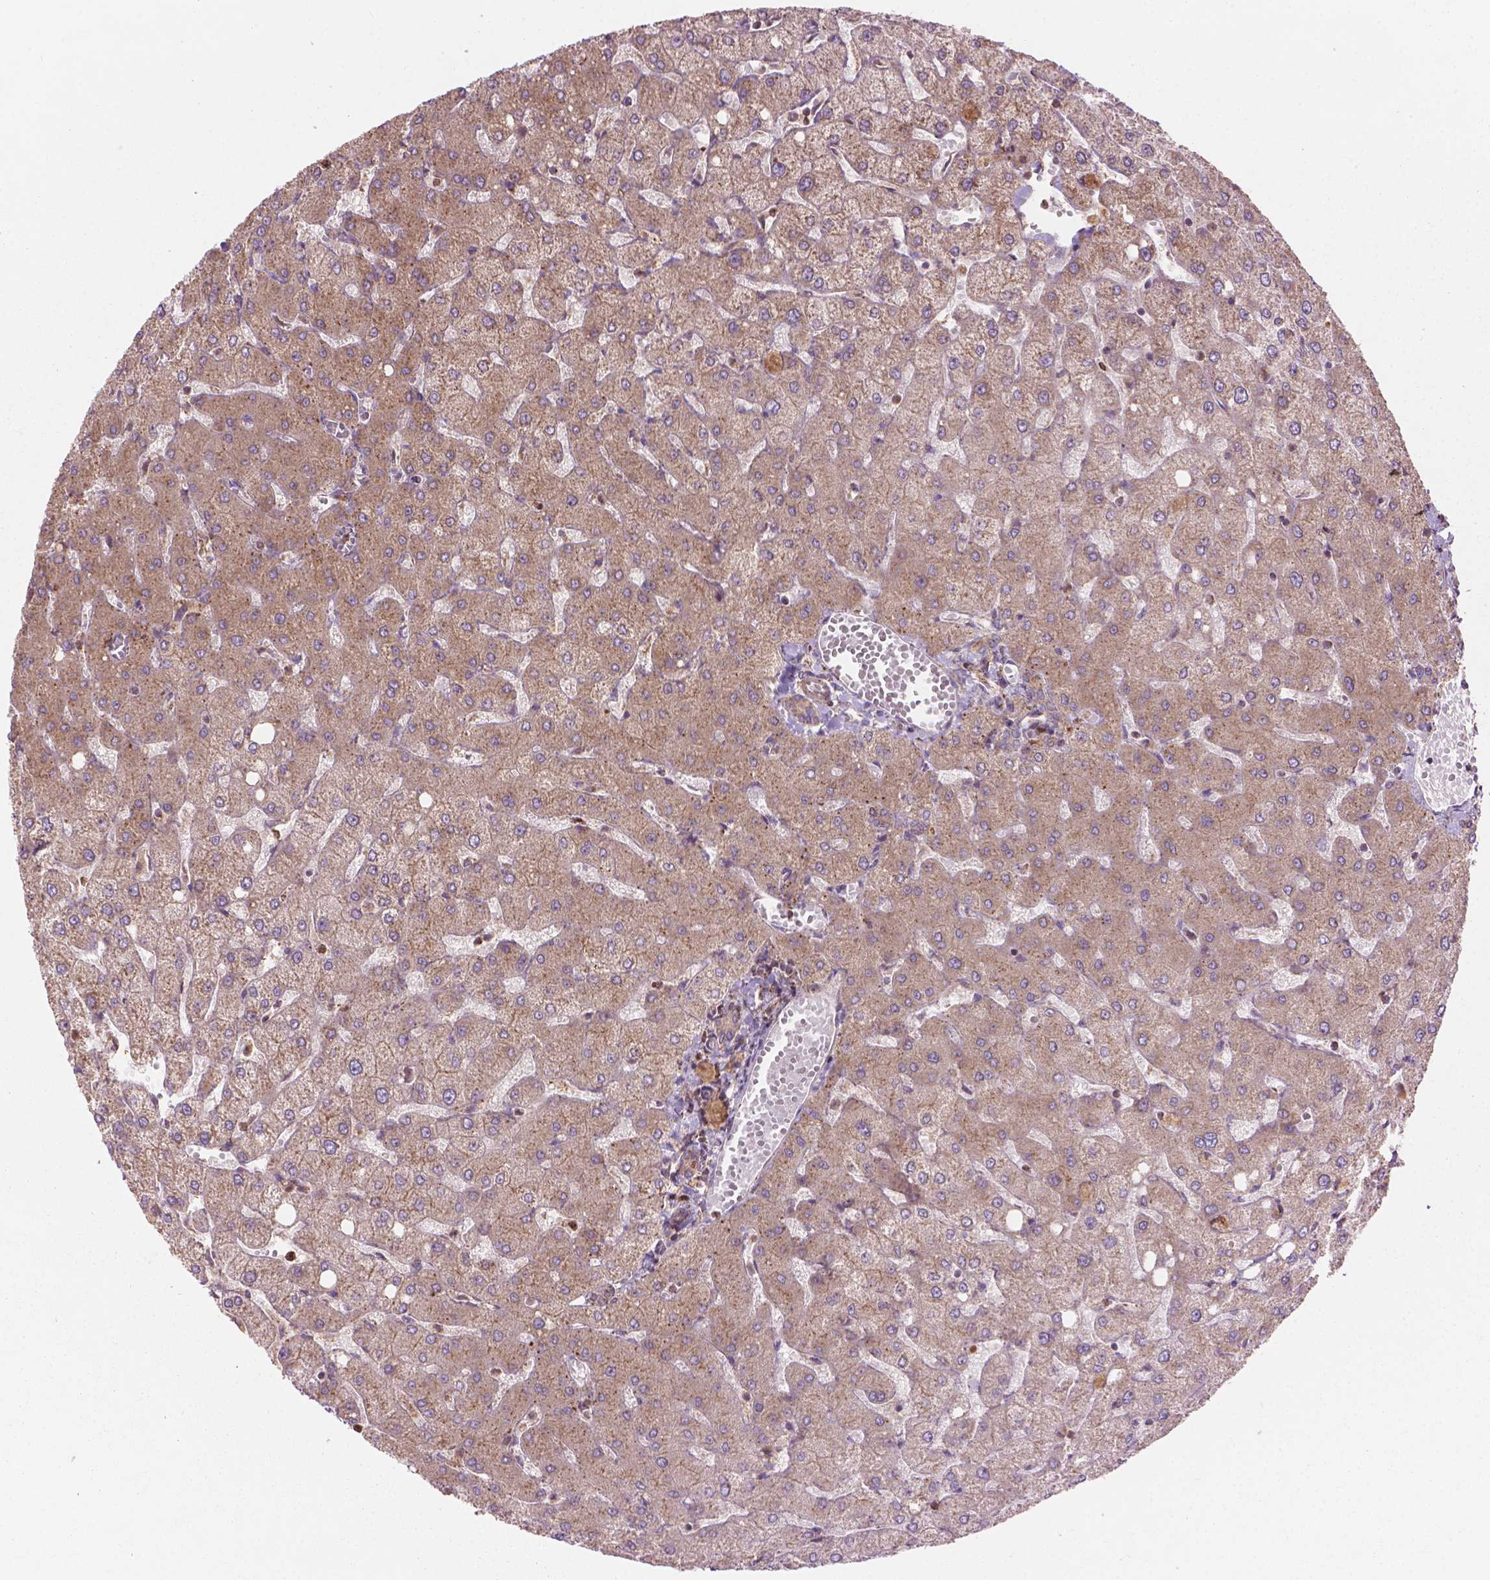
{"staining": {"intensity": "weak", "quantity": ">75%", "location": "cytoplasmic/membranous"}, "tissue": "liver", "cell_type": "Cholangiocytes", "image_type": "normal", "snomed": [{"axis": "morphology", "description": "Normal tissue, NOS"}, {"axis": "topography", "description": "Liver"}], "caption": "This is a photomicrograph of immunohistochemistry staining of normal liver, which shows weak positivity in the cytoplasmic/membranous of cholangiocytes.", "gene": "VARS2", "patient": {"sex": "female", "age": 54}}